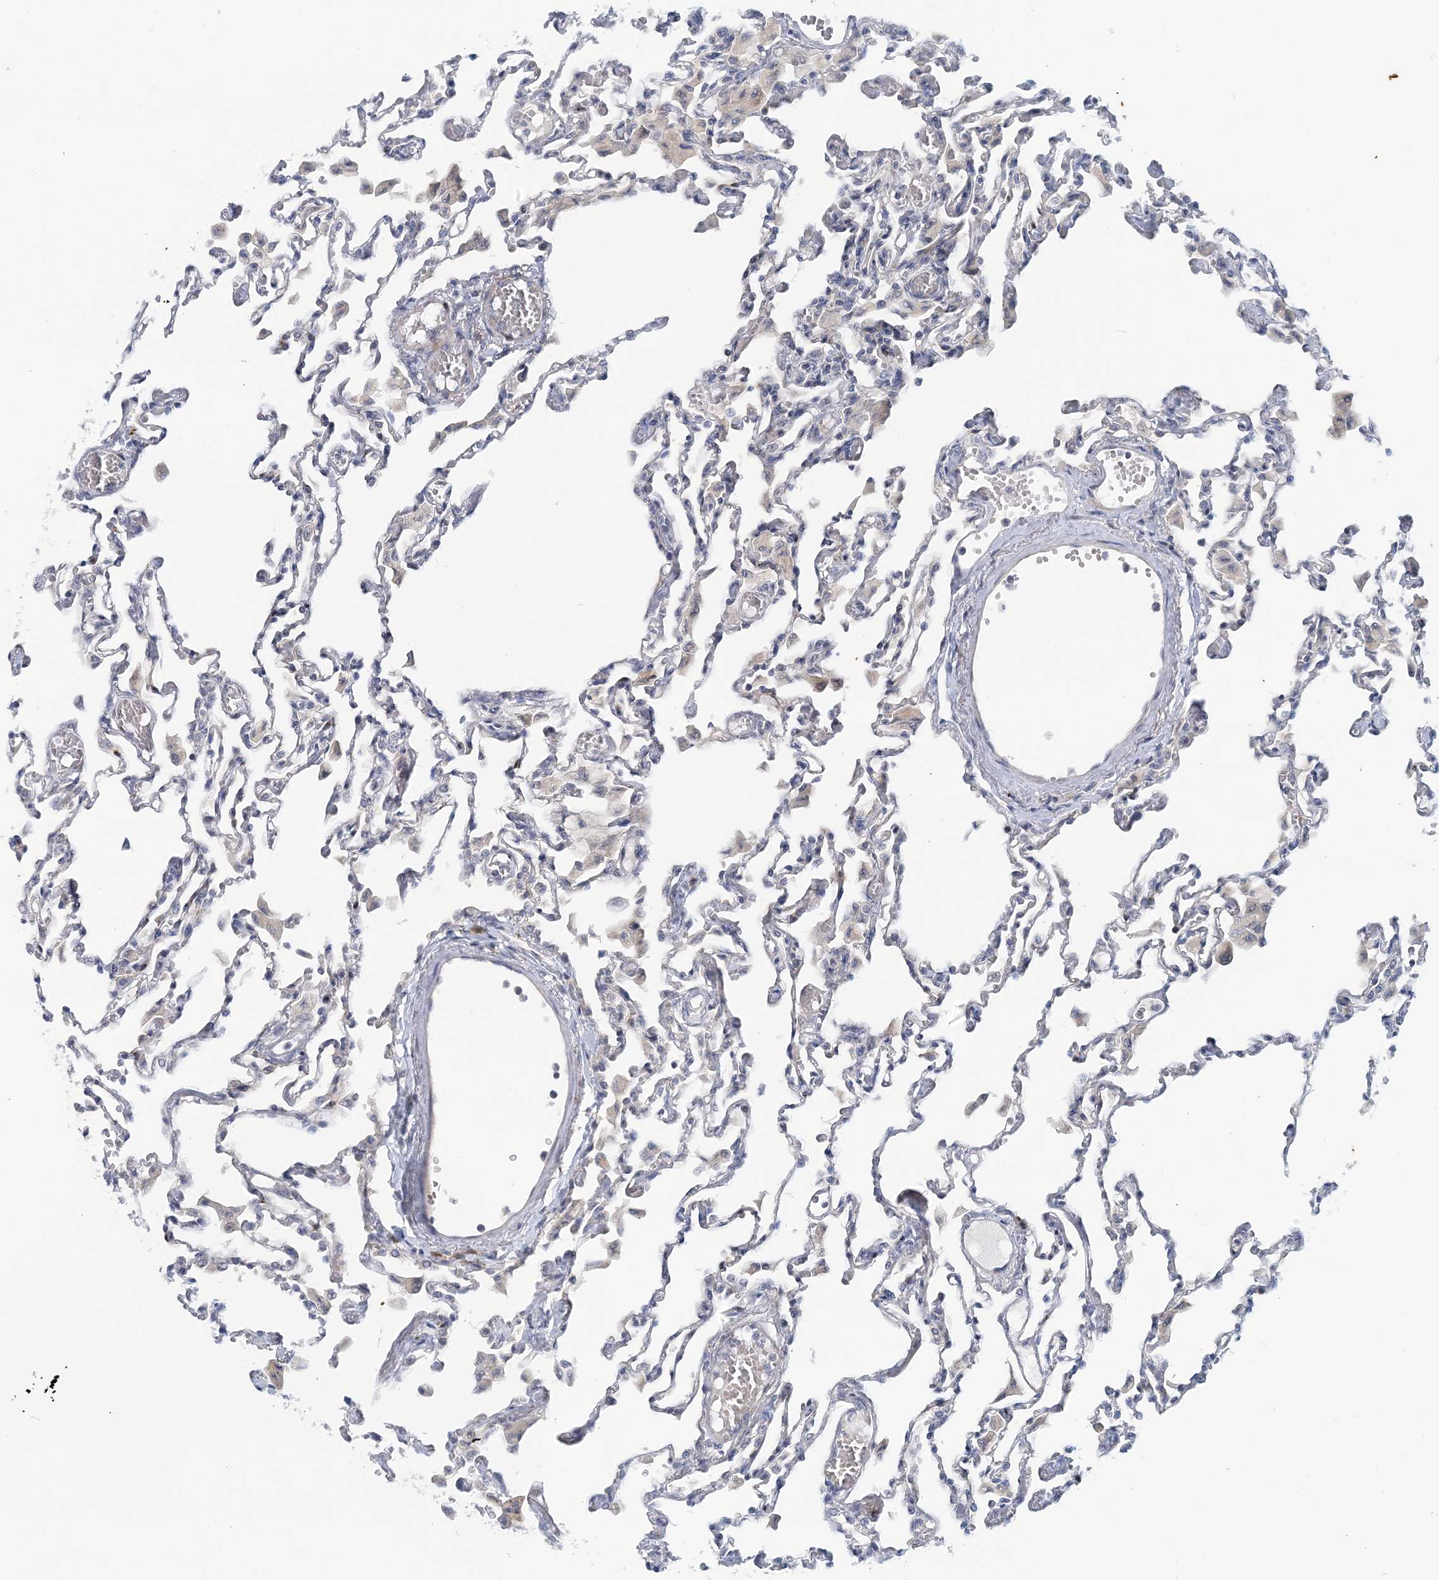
{"staining": {"intensity": "negative", "quantity": "none", "location": "none"}, "tissue": "lung", "cell_type": "Alveolar cells", "image_type": "normal", "snomed": [{"axis": "morphology", "description": "Normal tissue, NOS"}, {"axis": "topography", "description": "Bronchus"}, {"axis": "topography", "description": "Lung"}], "caption": "Immunohistochemistry image of normal lung: lung stained with DAB (3,3'-diaminobenzidine) exhibits no significant protein expression in alveolar cells.", "gene": "SNED1", "patient": {"sex": "female", "age": 49}}